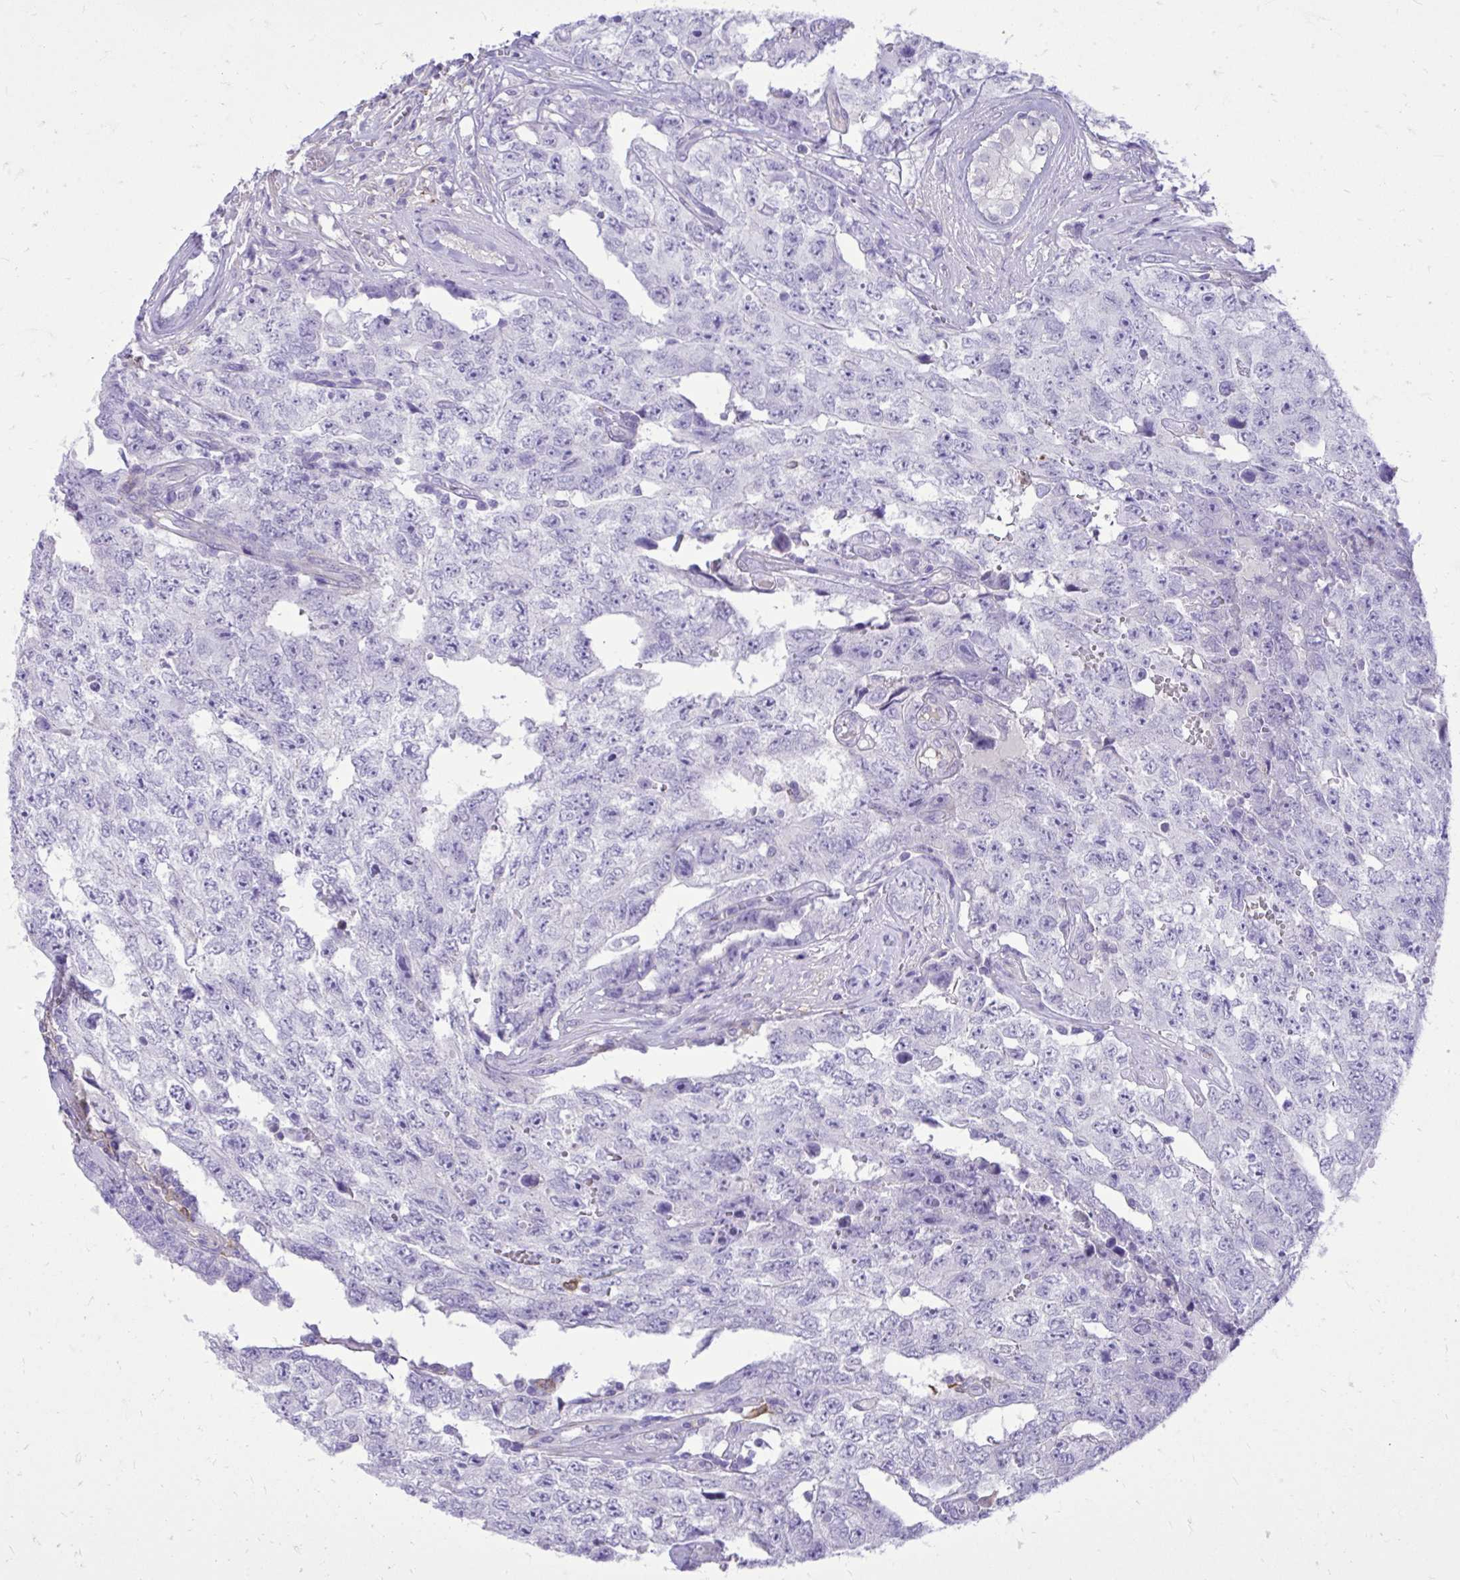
{"staining": {"intensity": "negative", "quantity": "none", "location": "none"}, "tissue": "testis cancer", "cell_type": "Tumor cells", "image_type": "cancer", "snomed": [{"axis": "morphology", "description": "Normal tissue, NOS"}, {"axis": "morphology", "description": "Carcinoma, Embryonal, NOS"}, {"axis": "topography", "description": "Testis"}, {"axis": "topography", "description": "Epididymis"}], "caption": "Protein analysis of embryonal carcinoma (testis) exhibits no significant positivity in tumor cells.", "gene": "TLR7", "patient": {"sex": "male", "age": 25}}